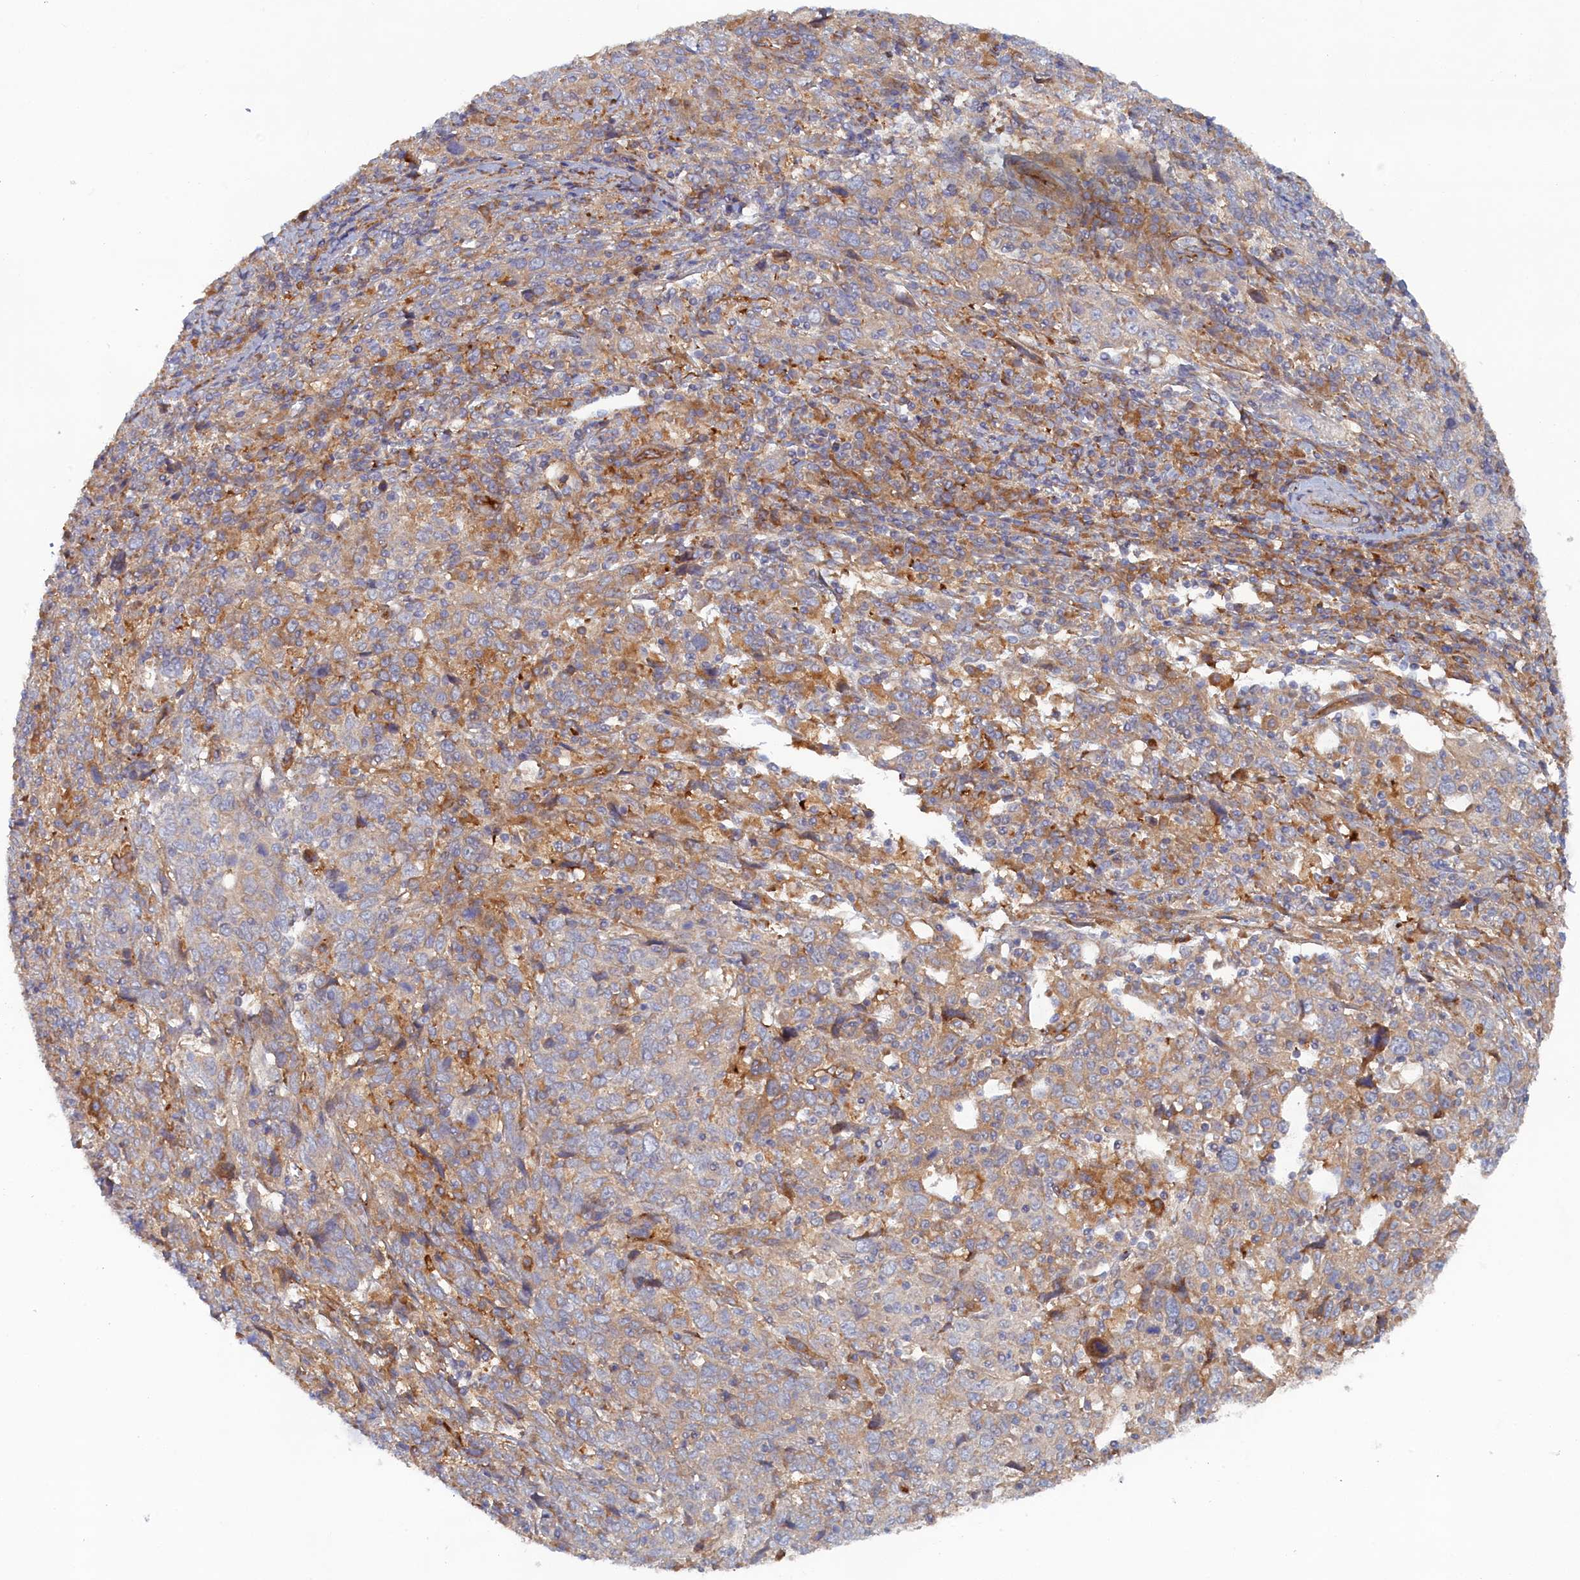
{"staining": {"intensity": "moderate", "quantity": "<25%", "location": "cytoplasmic/membranous"}, "tissue": "cervical cancer", "cell_type": "Tumor cells", "image_type": "cancer", "snomed": [{"axis": "morphology", "description": "Squamous cell carcinoma, NOS"}, {"axis": "topography", "description": "Cervix"}], "caption": "This photomicrograph reveals immunohistochemistry (IHC) staining of cervical cancer, with low moderate cytoplasmic/membranous staining in approximately <25% of tumor cells.", "gene": "TMEM196", "patient": {"sex": "female", "age": 46}}